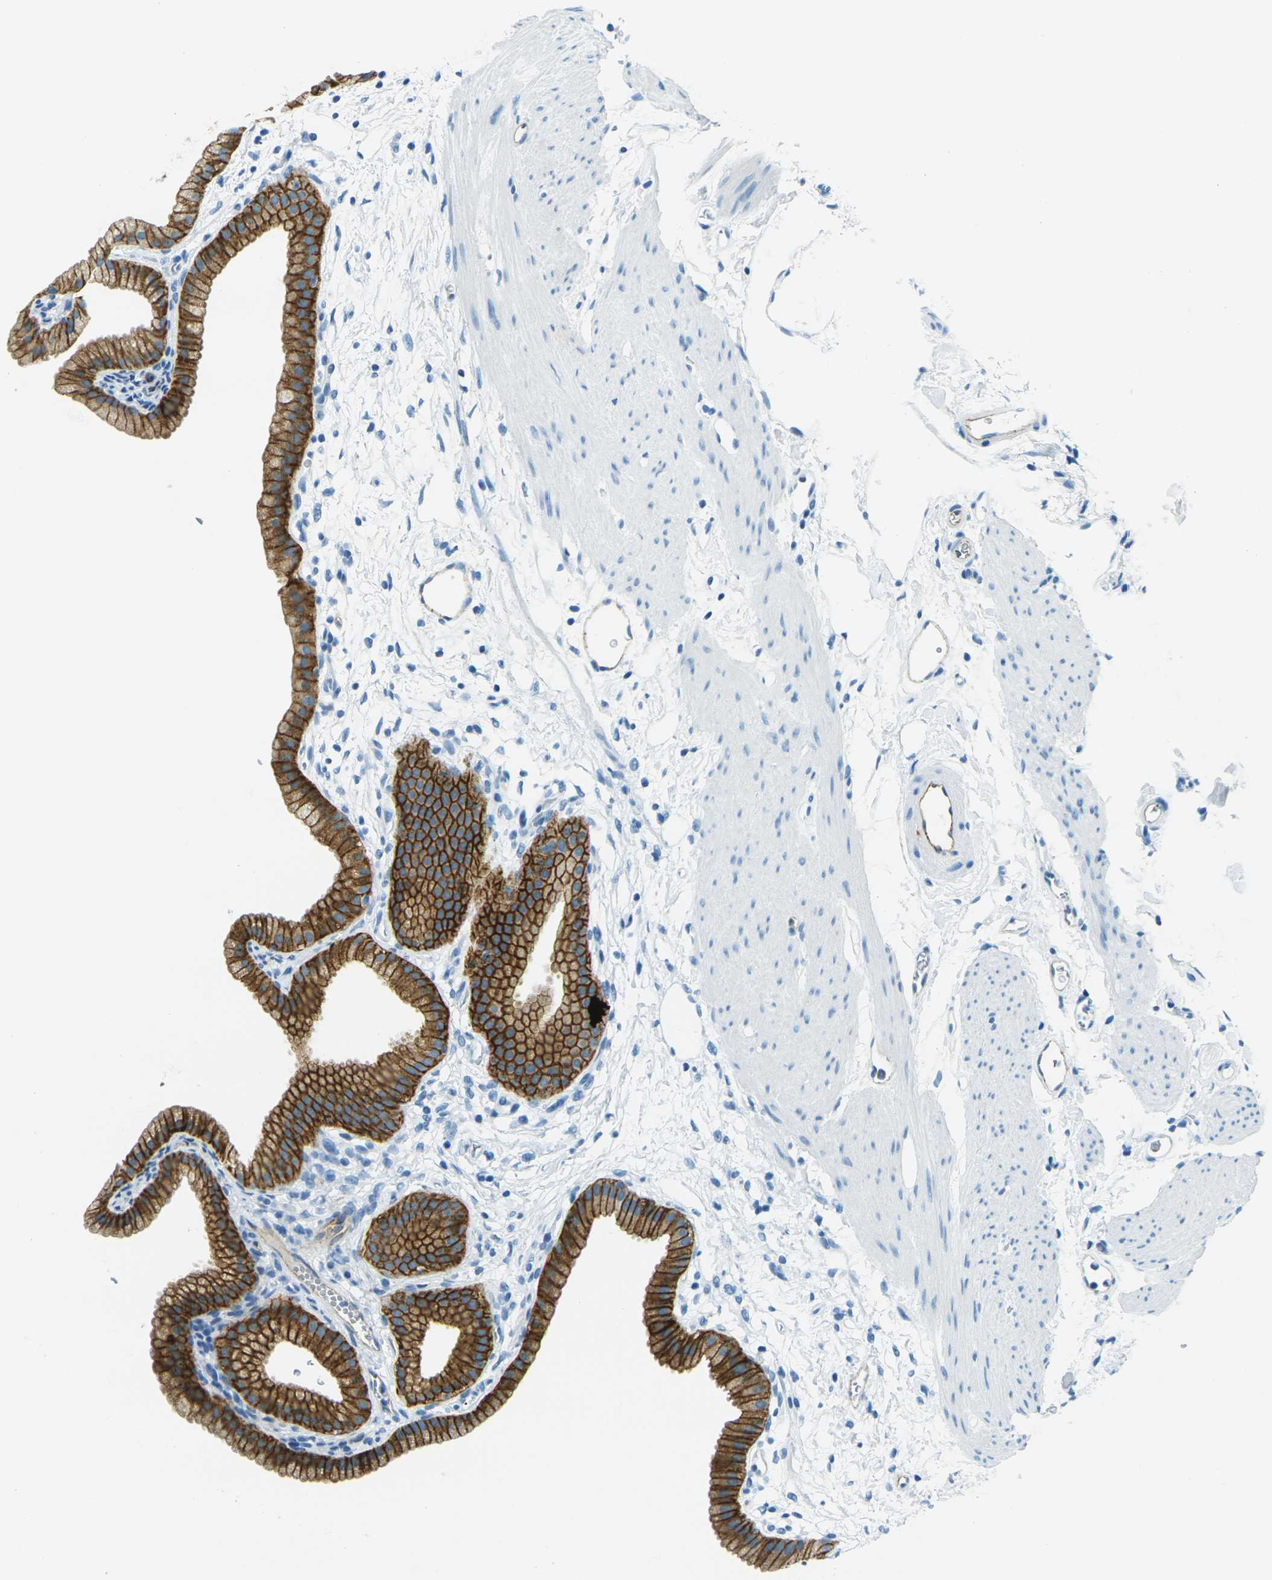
{"staining": {"intensity": "strong", "quantity": ">75%", "location": "cytoplasmic/membranous"}, "tissue": "gallbladder", "cell_type": "Glandular cells", "image_type": "normal", "snomed": [{"axis": "morphology", "description": "Normal tissue, NOS"}, {"axis": "topography", "description": "Gallbladder"}], "caption": "Protein expression analysis of unremarkable gallbladder displays strong cytoplasmic/membranous staining in about >75% of glandular cells.", "gene": "OCLN", "patient": {"sex": "female", "age": 64}}